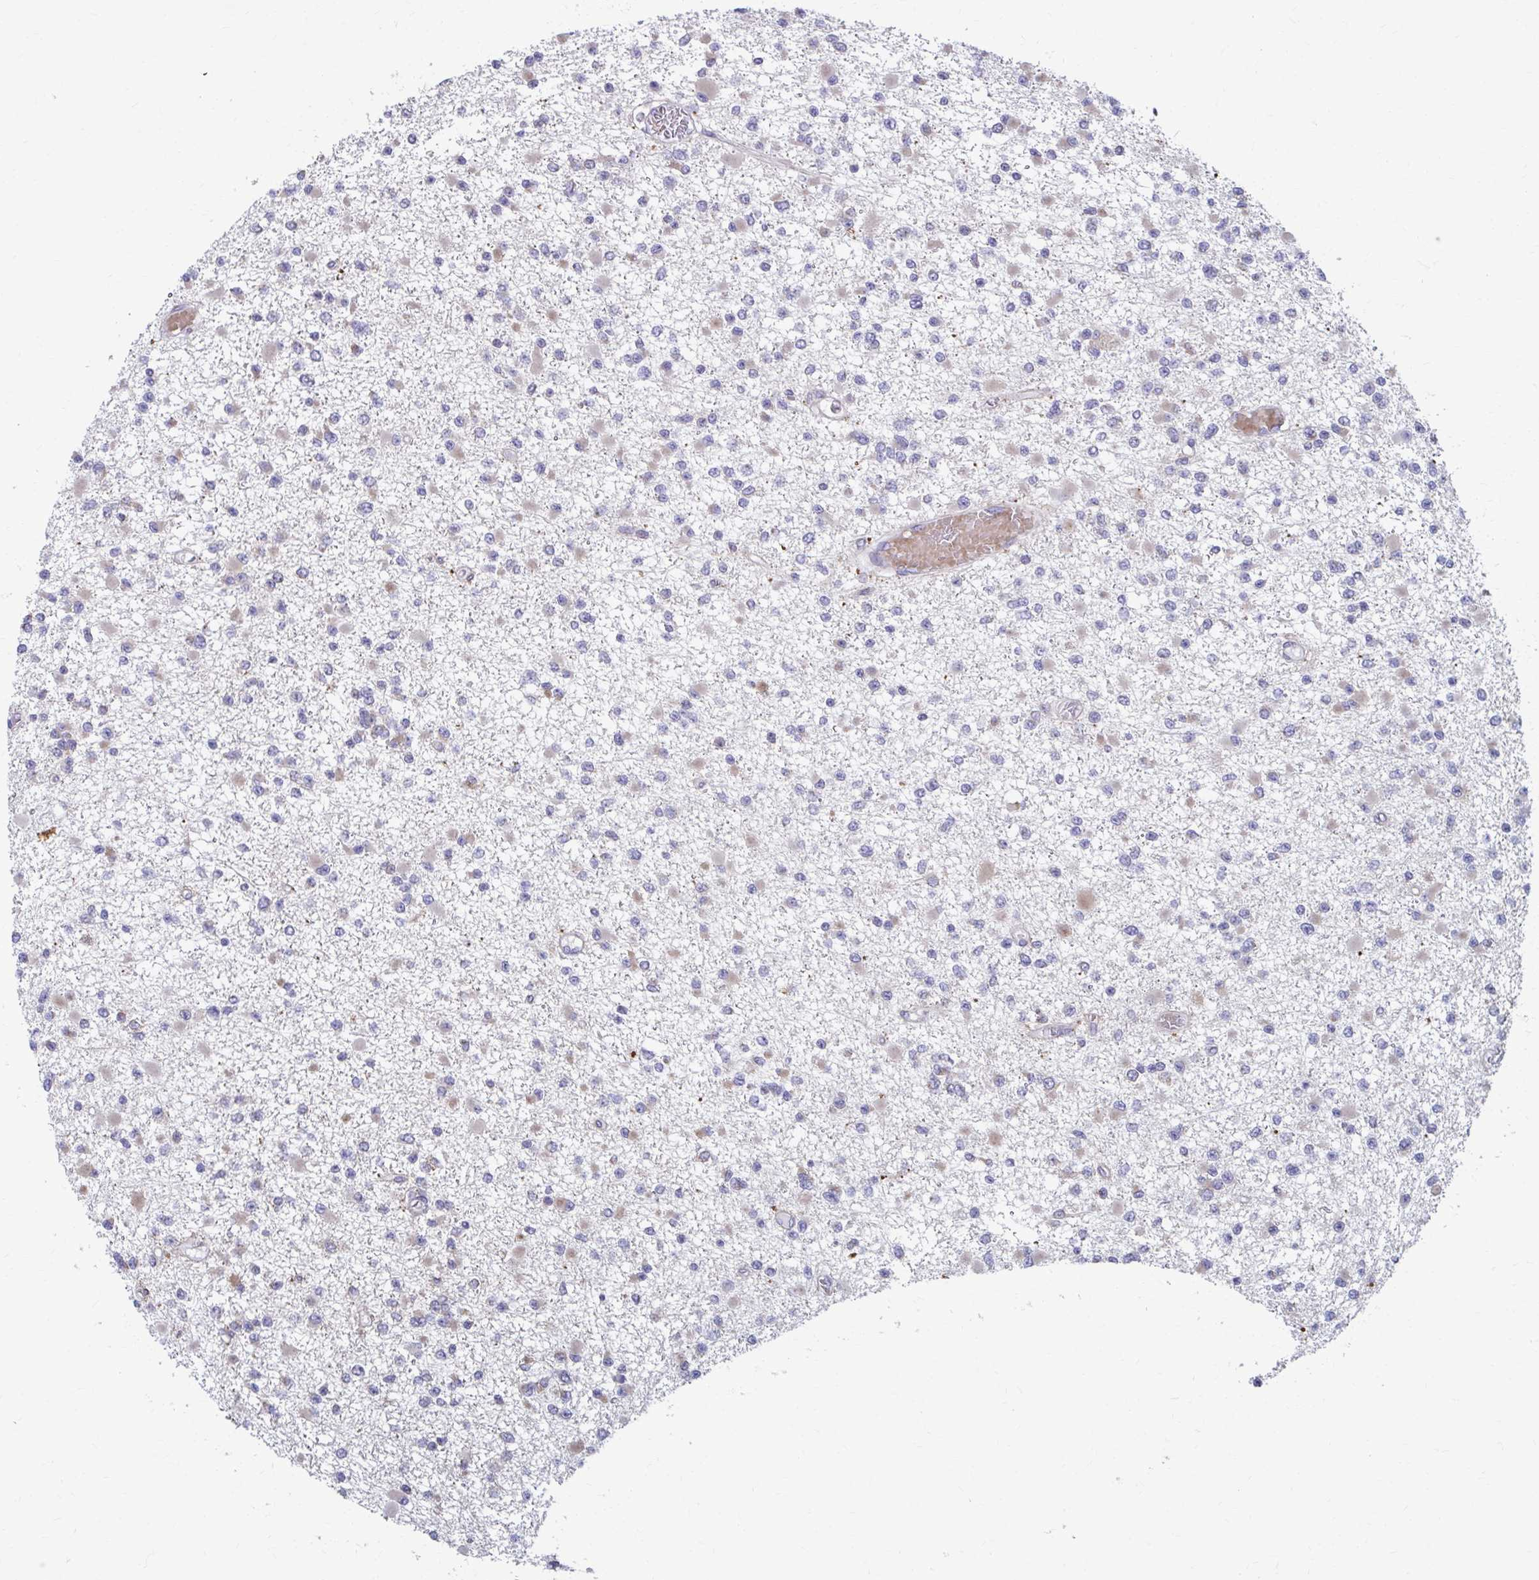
{"staining": {"intensity": "negative", "quantity": "none", "location": "none"}, "tissue": "glioma", "cell_type": "Tumor cells", "image_type": "cancer", "snomed": [{"axis": "morphology", "description": "Glioma, malignant, Low grade"}, {"axis": "topography", "description": "Brain"}], "caption": "The photomicrograph demonstrates no staining of tumor cells in glioma.", "gene": "FKBP2", "patient": {"sex": "female", "age": 22}}